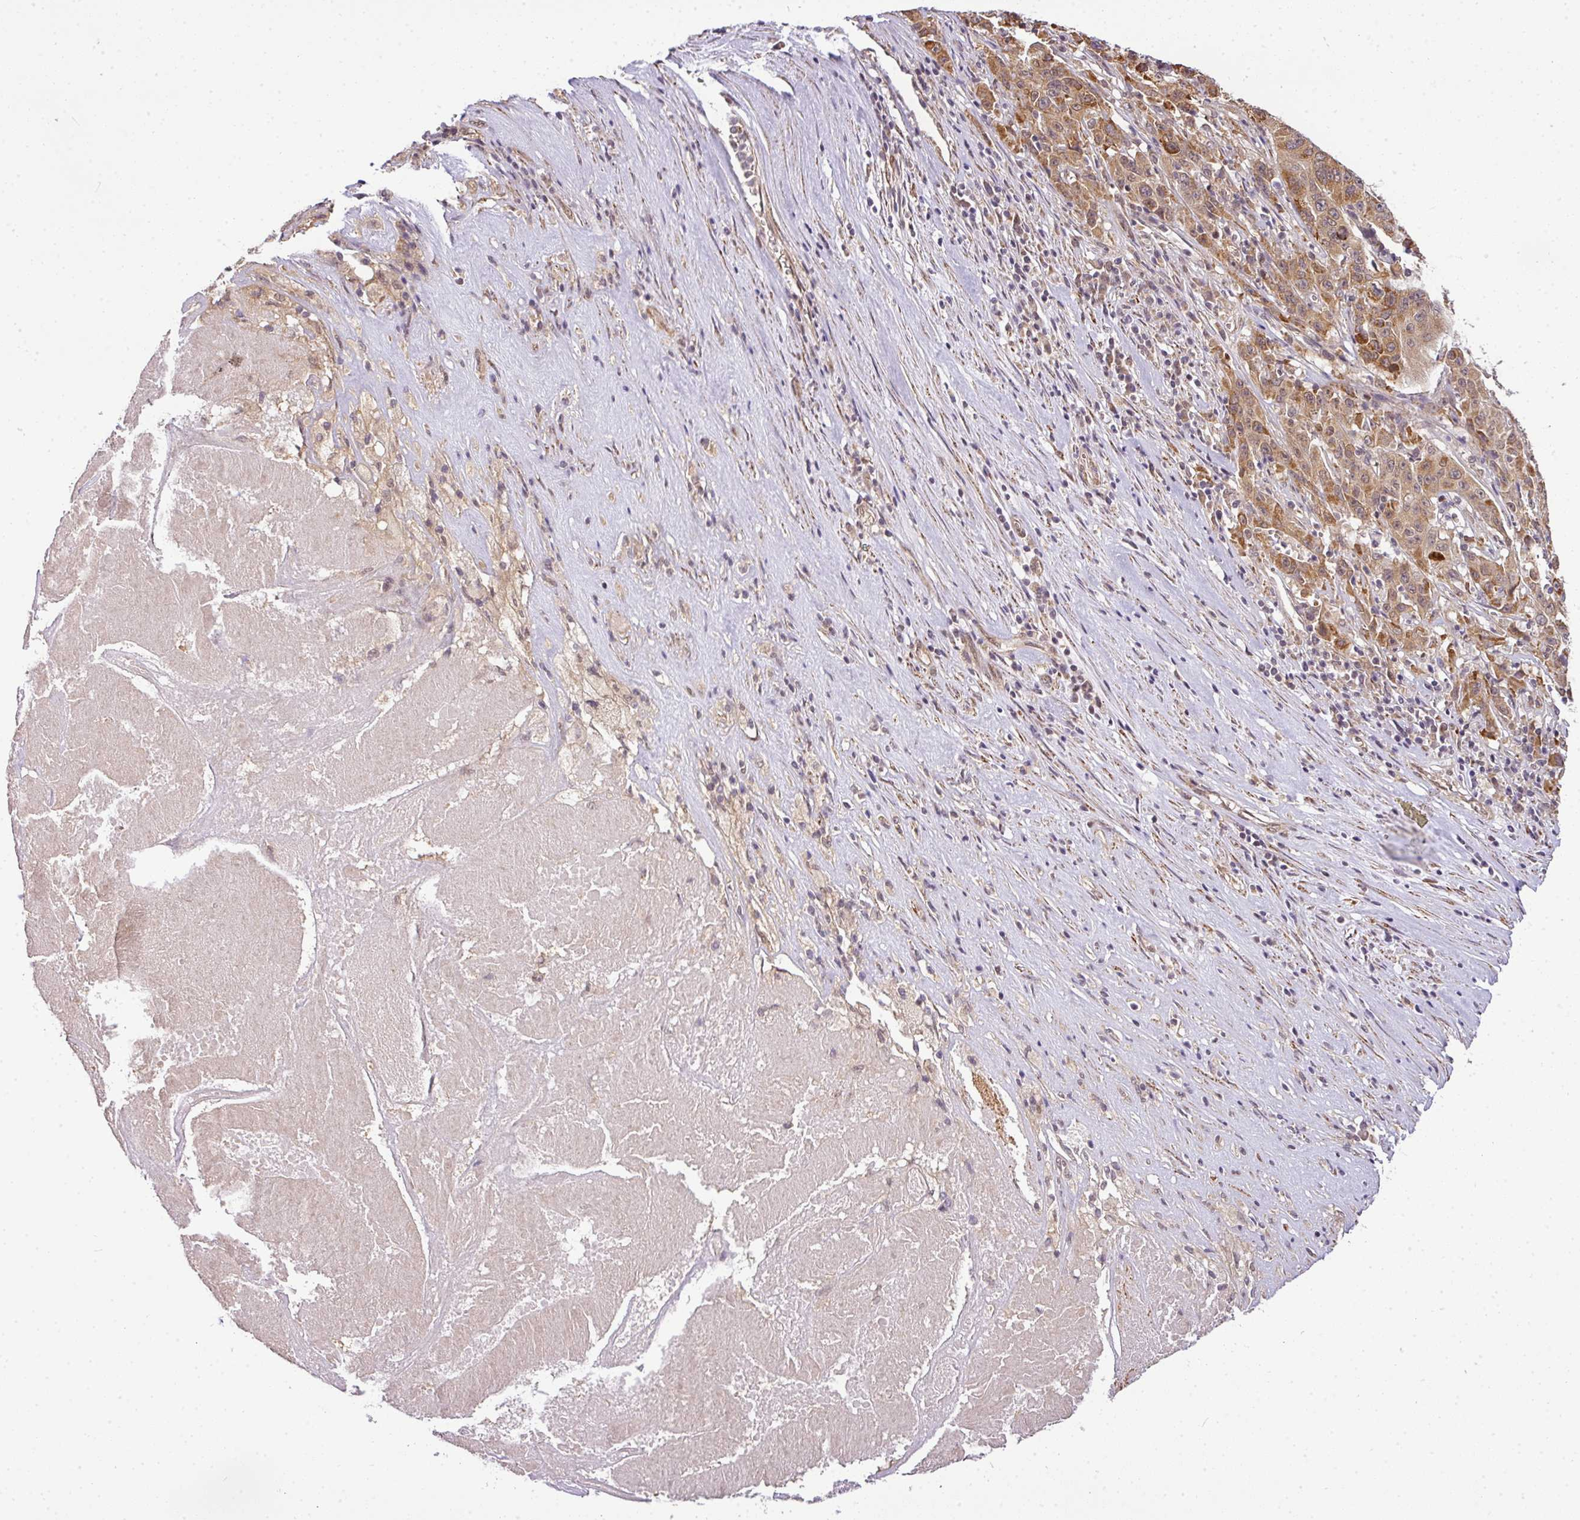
{"staining": {"intensity": "moderate", "quantity": ">75%", "location": "cytoplasmic/membranous,nuclear"}, "tissue": "pancreatic cancer", "cell_type": "Tumor cells", "image_type": "cancer", "snomed": [{"axis": "morphology", "description": "Adenocarcinoma, NOS"}, {"axis": "topography", "description": "Pancreas"}], "caption": "Pancreatic adenocarcinoma stained with a brown dye displays moderate cytoplasmic/membranous and nuclear positive positivity in approximately >75% of tumor cells.", "gene": "C1orf226", "patient": {"sex": "male", "age": 63}}